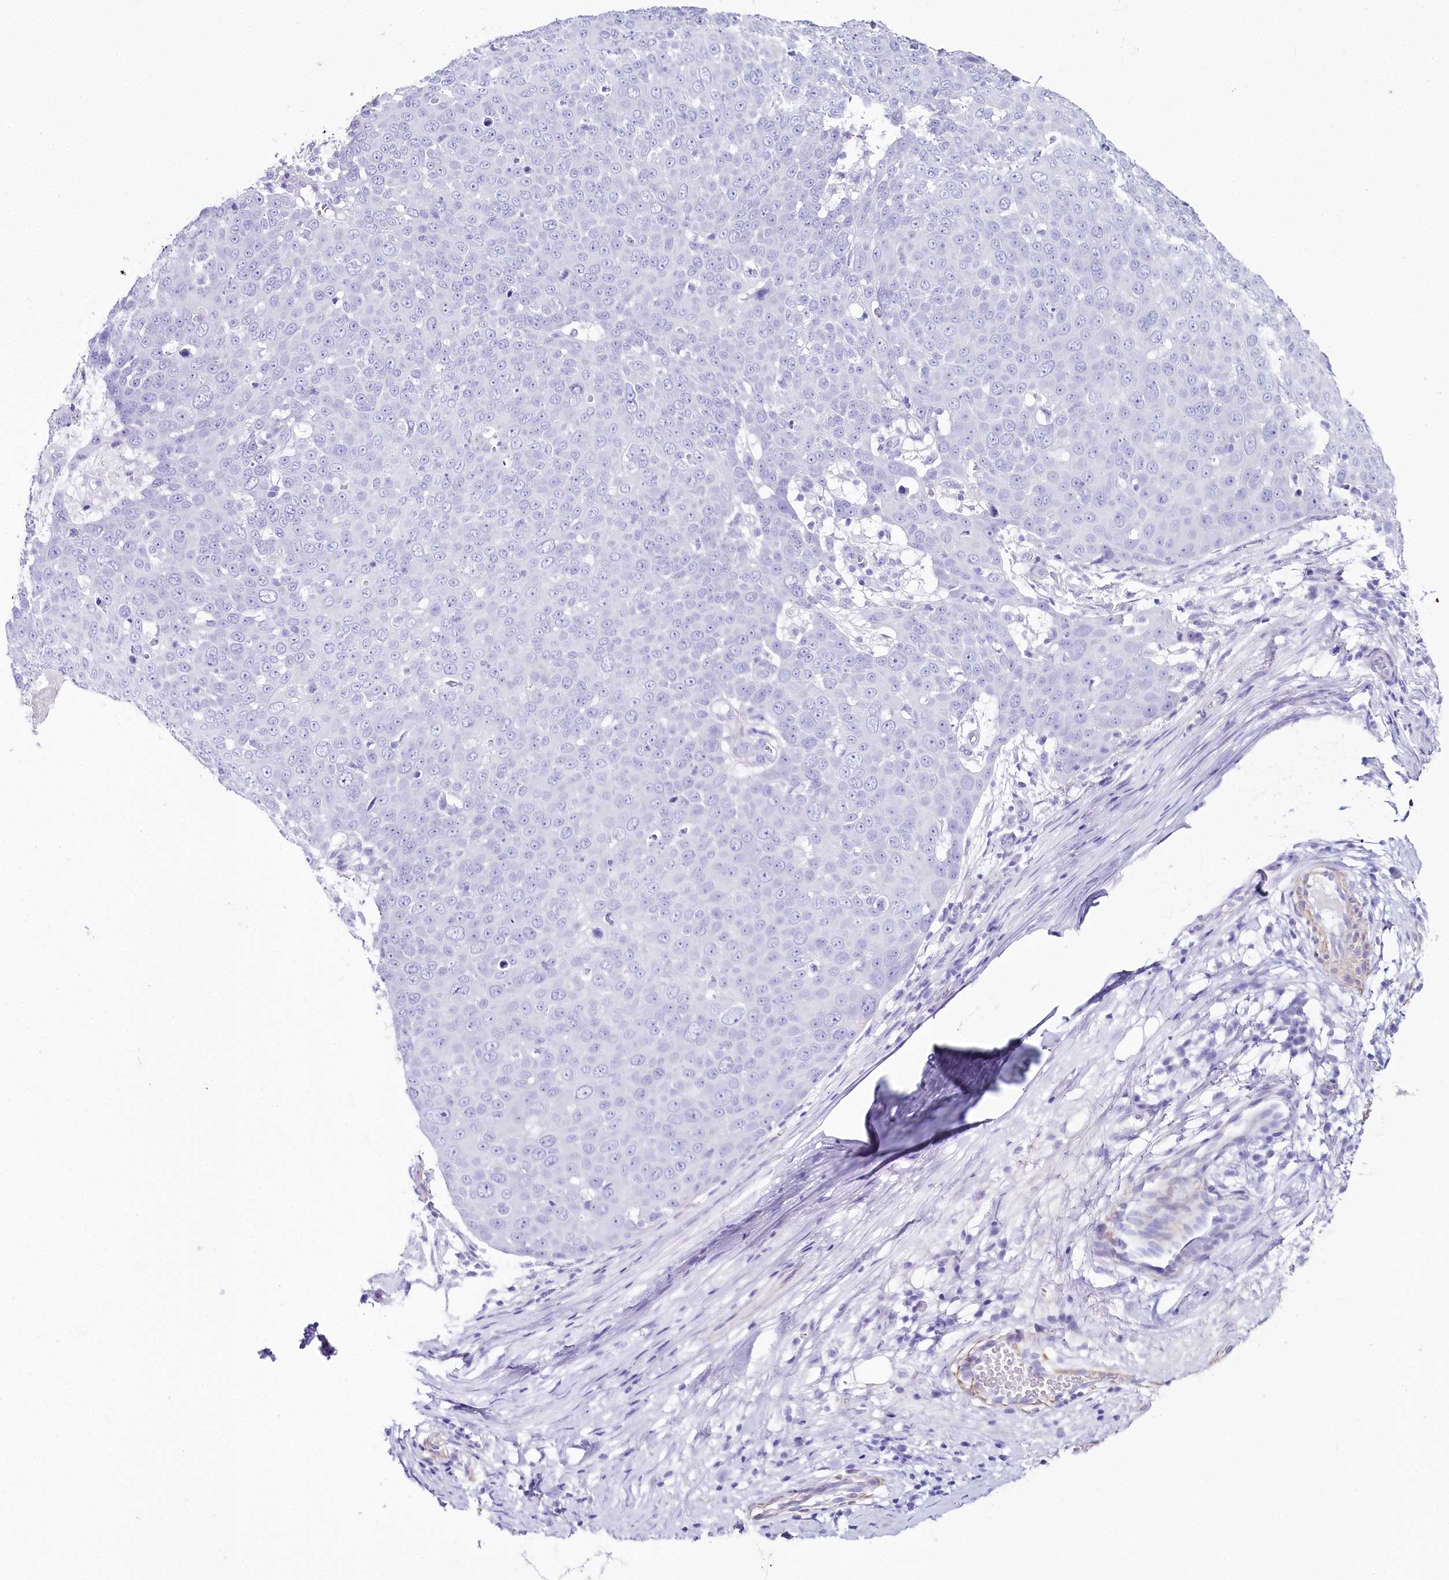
{"staining": {"intensity": "negative", "quantity": "none", "location": "none"}, "tissue": "skin cancer", "cell_type": "Tumor cells", "image_type": "cancer", "snomed": [{"axis": "morphology", "description": "Squamous cell carcinoma, NOS"}, {"axis": "topography", "description": "Skin"}], "caption": "Photomicrograph shows no protein expression in tumor cells of skin cancer tissue.", "gene": "CSN3", "patient": {"sex": "male", "age": 71}}